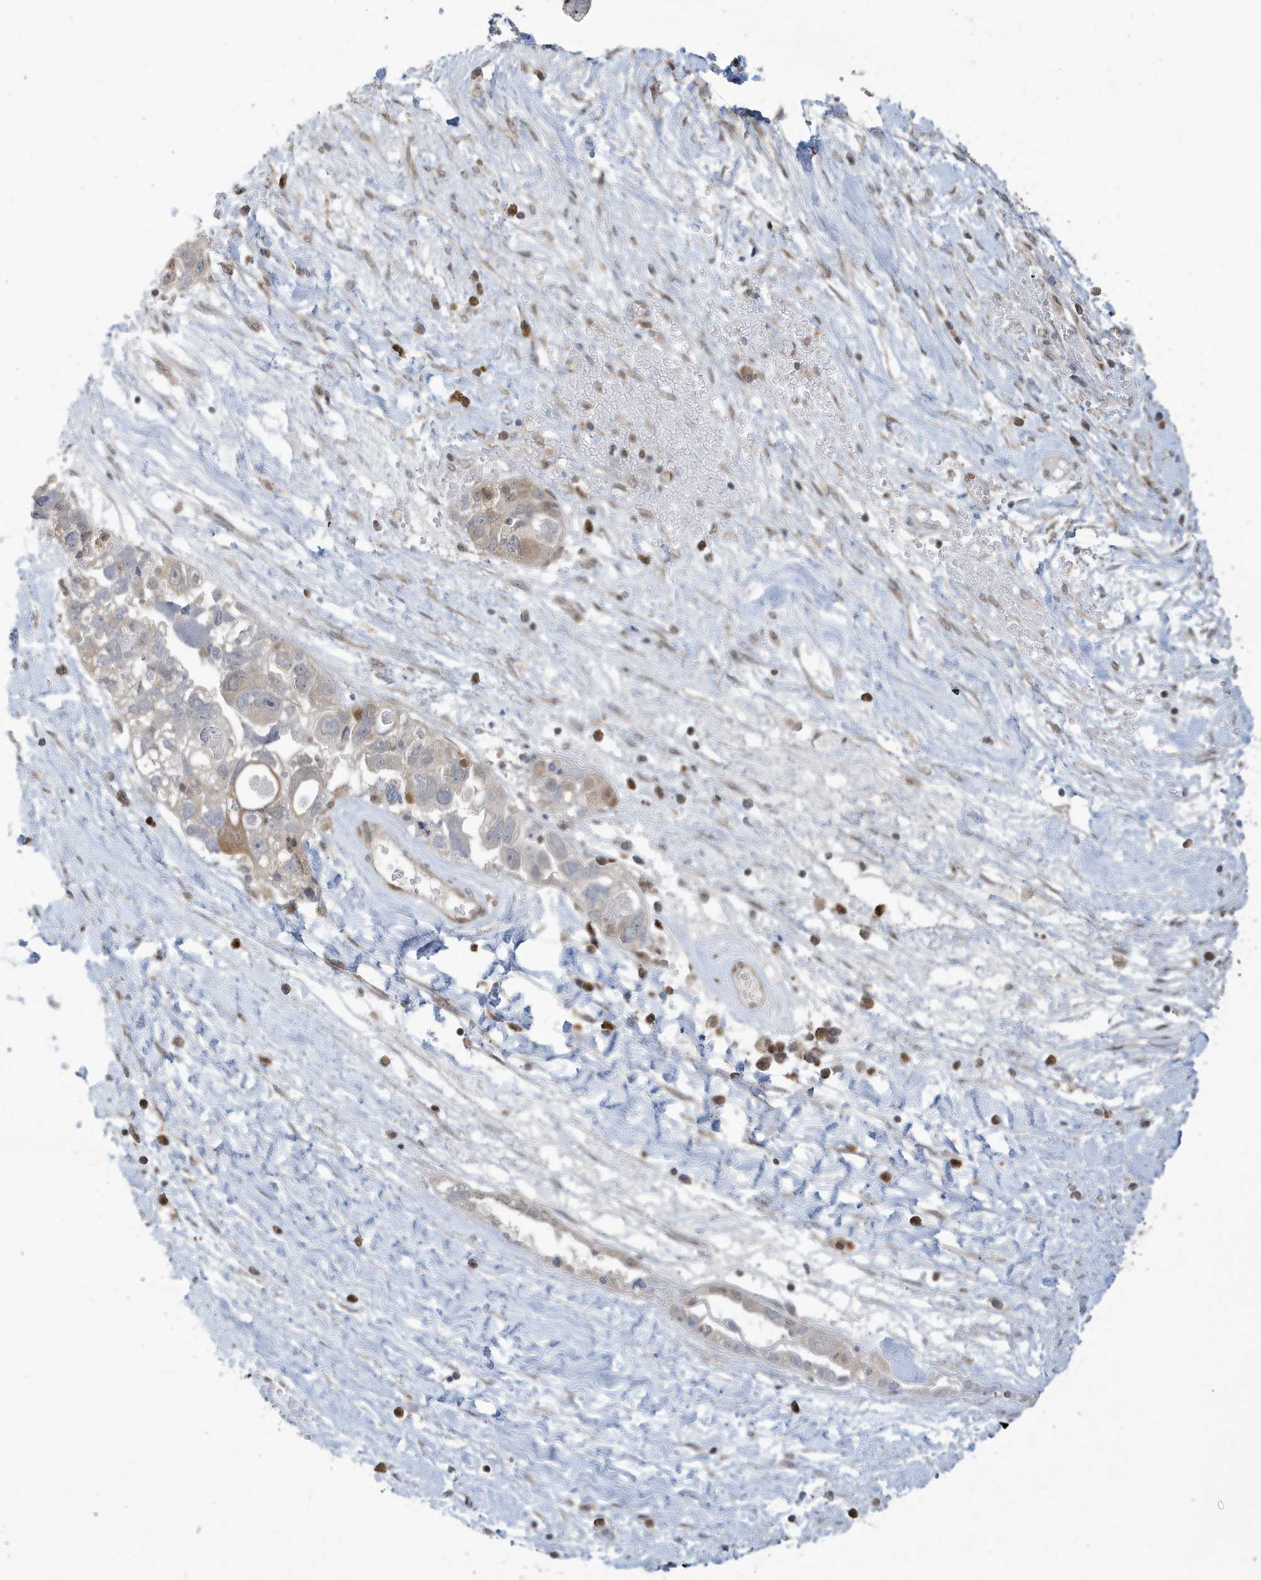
{"staining": {"intensity": "weak", "quantity": "<25%", "location": "nuclear"}, "tissue": "ovarian cancer", "cell_type": "Tumor cells", "image_type": "cancer", "snomed": [{"axis": "morphology", "description": "Carcinoma, NOS"}, {"axis": "morphology", "description": "Cystadenocarcinoma, serous, NOS"}, {"axis": "topography", "description": "Ovary"}], "caption": "This is an immunohistochemistry (IHC) photomicrograph of human ovarian cancer. There is no expression in tumor cells.", "gene": "NCOA7", "patient": {"sex": "female", "age": 69}}